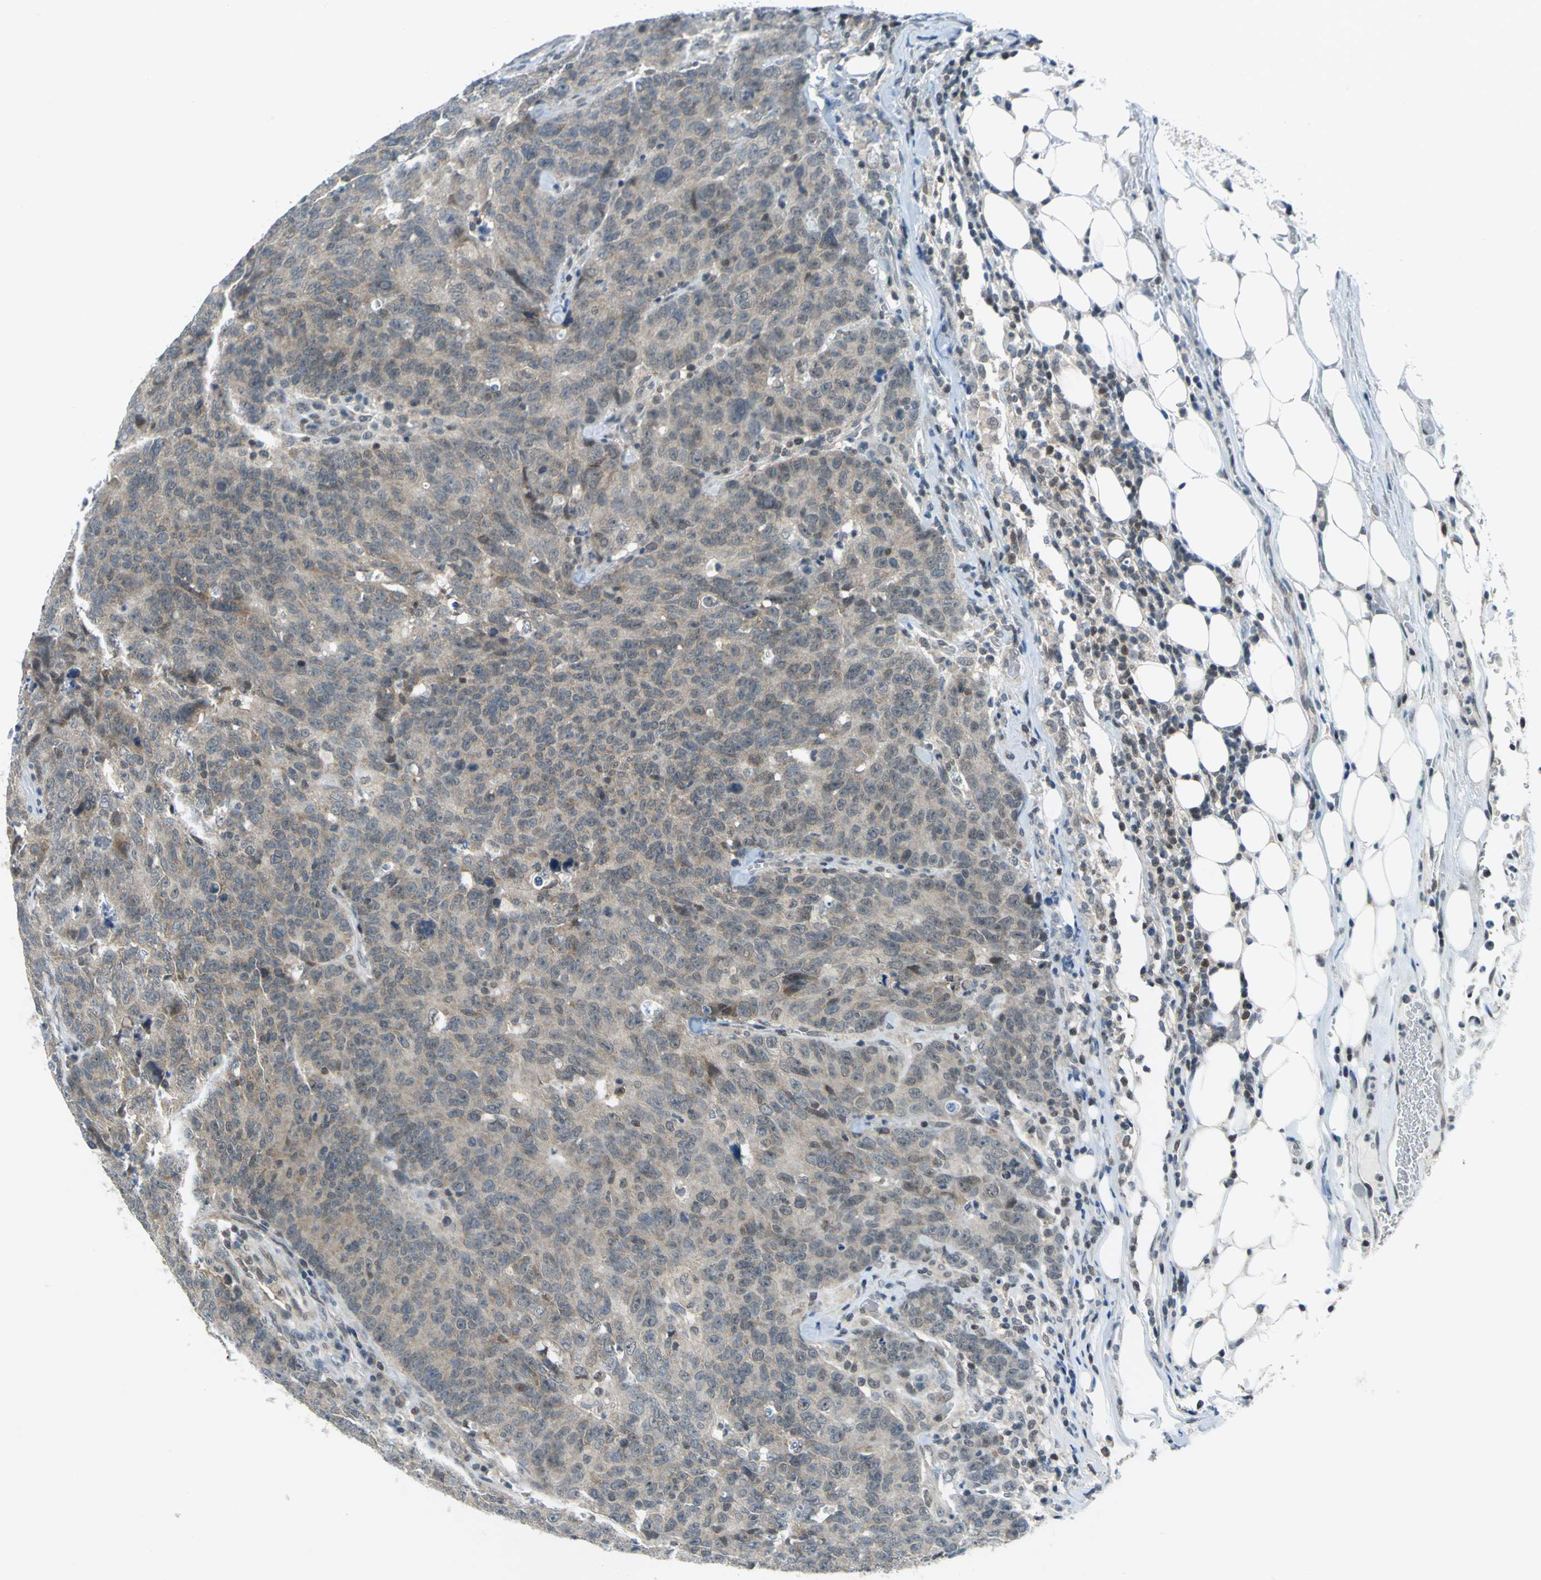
{"staining": {"intensity": "weak", "quantity": ">75%", "location": "cytoplasmic/membranous"}, "tissue": "colorectal cancer", "cell_type": "Tumor cells", "image_type": "cancer", "snomed": [{"axis": "morphology", "description": "Adenocarcinoma, NOS"}, {"axis": "topography", "description": "Colon"}], "caption": "Immunohistochemistry (IHC) histopathology image of neoplastic tissue: colorectal cancer stained using immunohistochemistry (IHC) reveals low levels of weak protein expression localized specifically in the cytoplasmic/membranous of tumor cells, appearing as a cytoplasmic/membranous brown color.", "gene": "PIN1", "patient": {"sex": "female", "age": 53}}